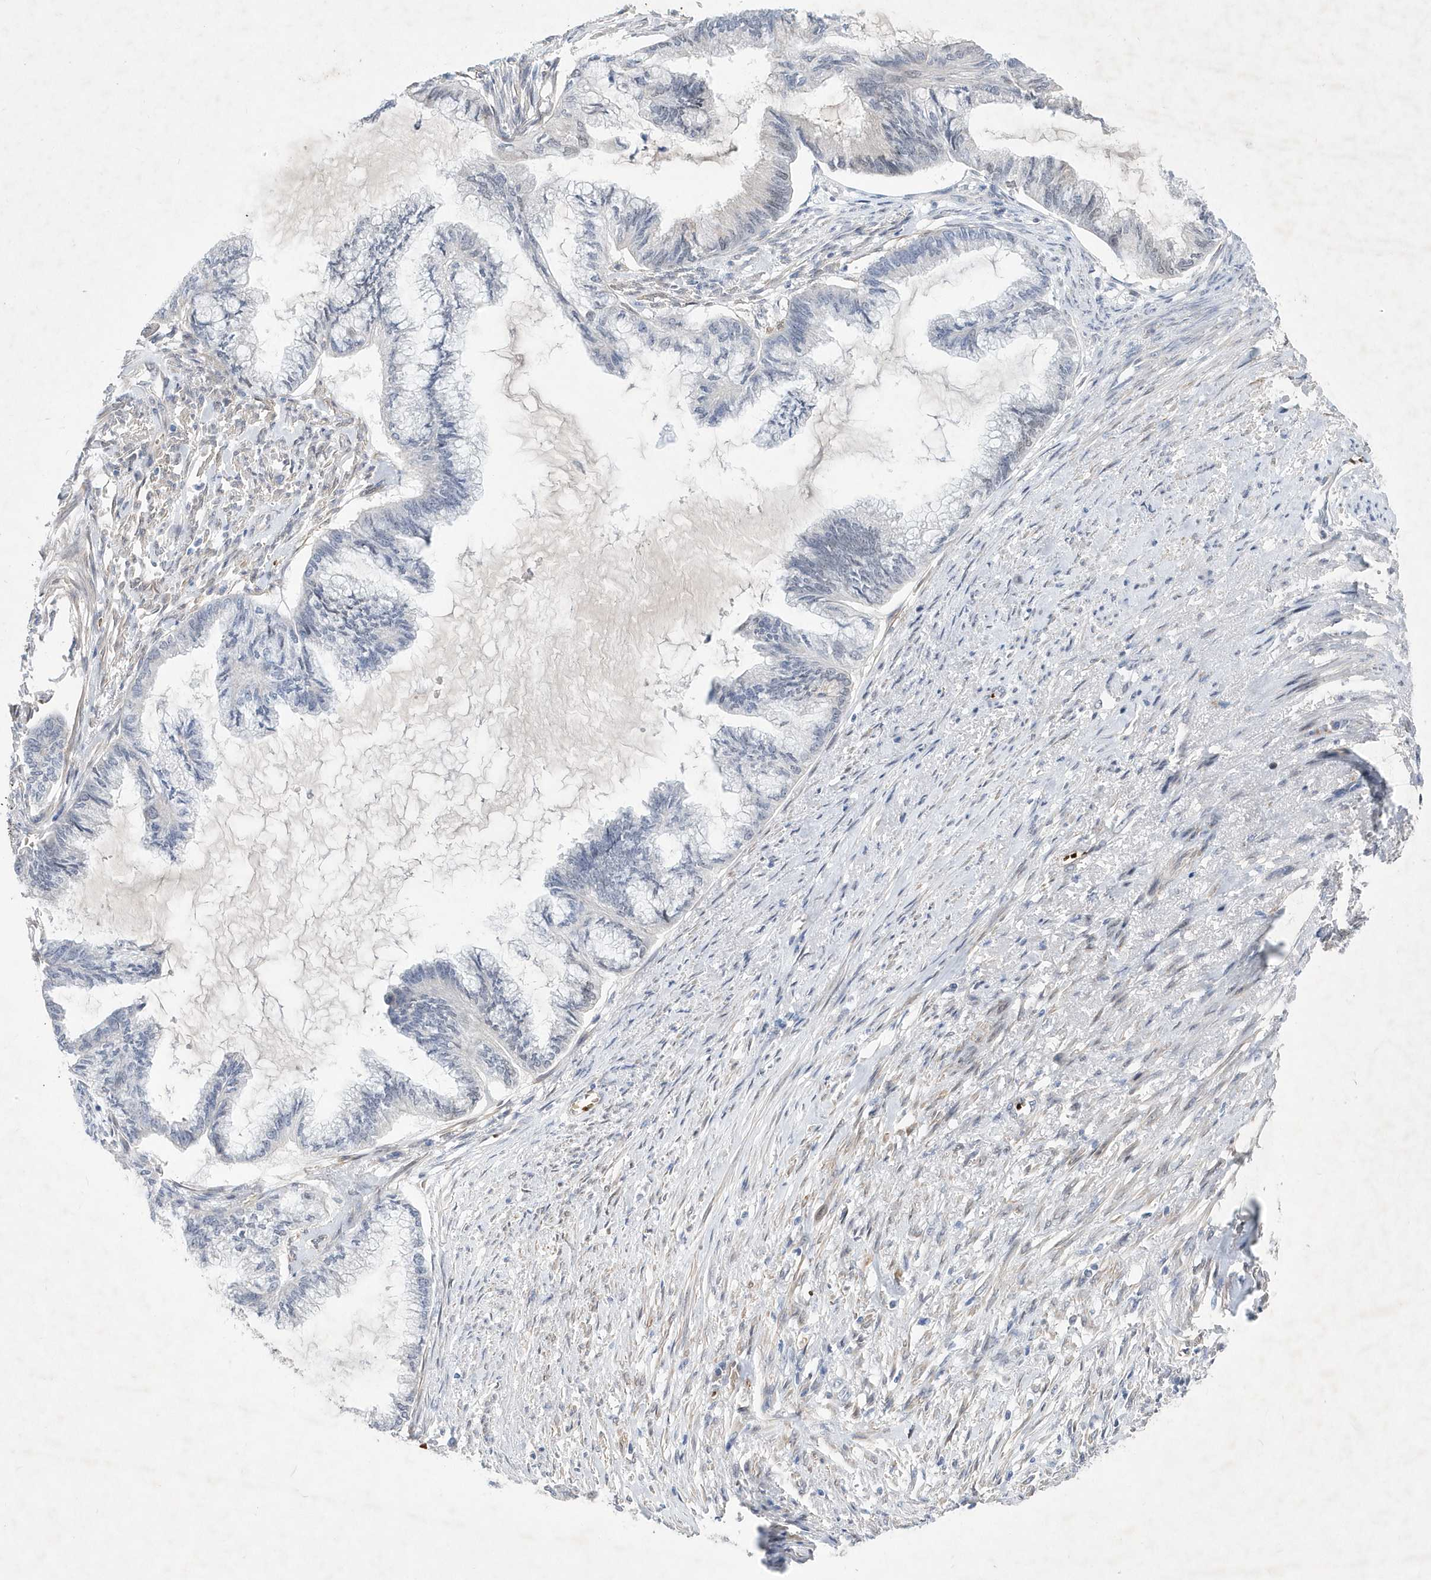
{"staining": {"intensity": "negative", "quantity": "none", "location": "none"}, "tissue": "endometrial cancer", "cell_type": "Tumor cells", "image_type": "cancer", "snomed": [{"axis": "morphology", "description": "Adenocarcinoma, NOS"}, {"axis": "topography", "description": "Endometrium"}], "caption": "This micrograph is of endometrial cancer stained with immunohistochemistry (IHC) to label a protein in brown with the nuclei are counter-stained blue. There is no expression in tumor cells. The staining was performed using DAB to visualize the protein expression in brown, while the nuclei were stained in blue with hematoxylin (Magnification: 20x).", "gene": "ZNF875", "patient": {"sex": "female", "age": 86}}